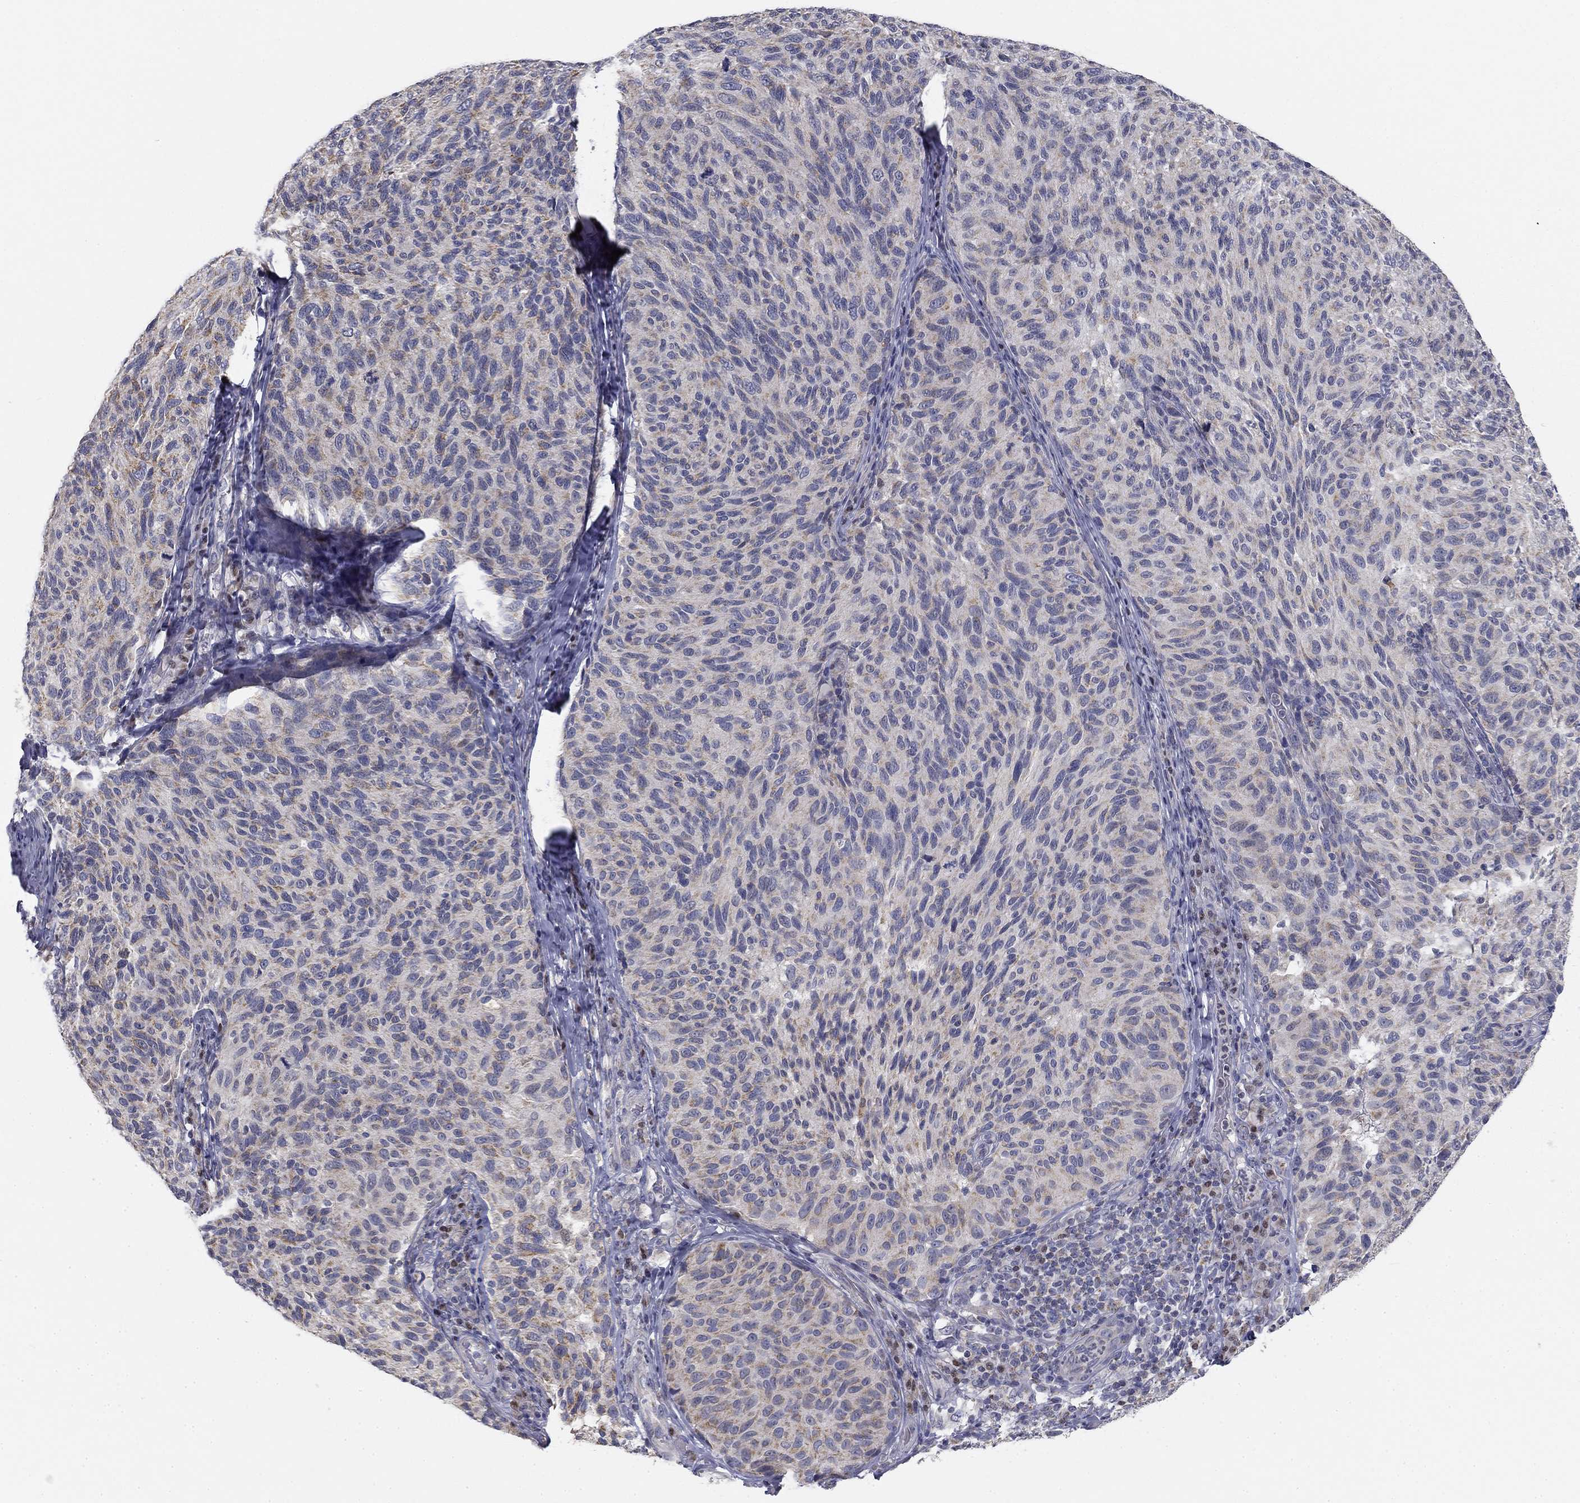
{"staining": {"intensity": "negative", "quantity": "none", "location": "none"}, "tissue": "melanoma", "cell_type": "Tumor cells", "image_type": "cancer", "snomed": [{"axis": "morphology", "description": "Malignant melanoma, NOS"}, {"axis": "topography", "description": "Skin"}], "caption": "Tumor cells show no significant positivity in malignant melanoma.", "gene": "SLC2A9", "patient": {"sex": "female", "age": 73}}